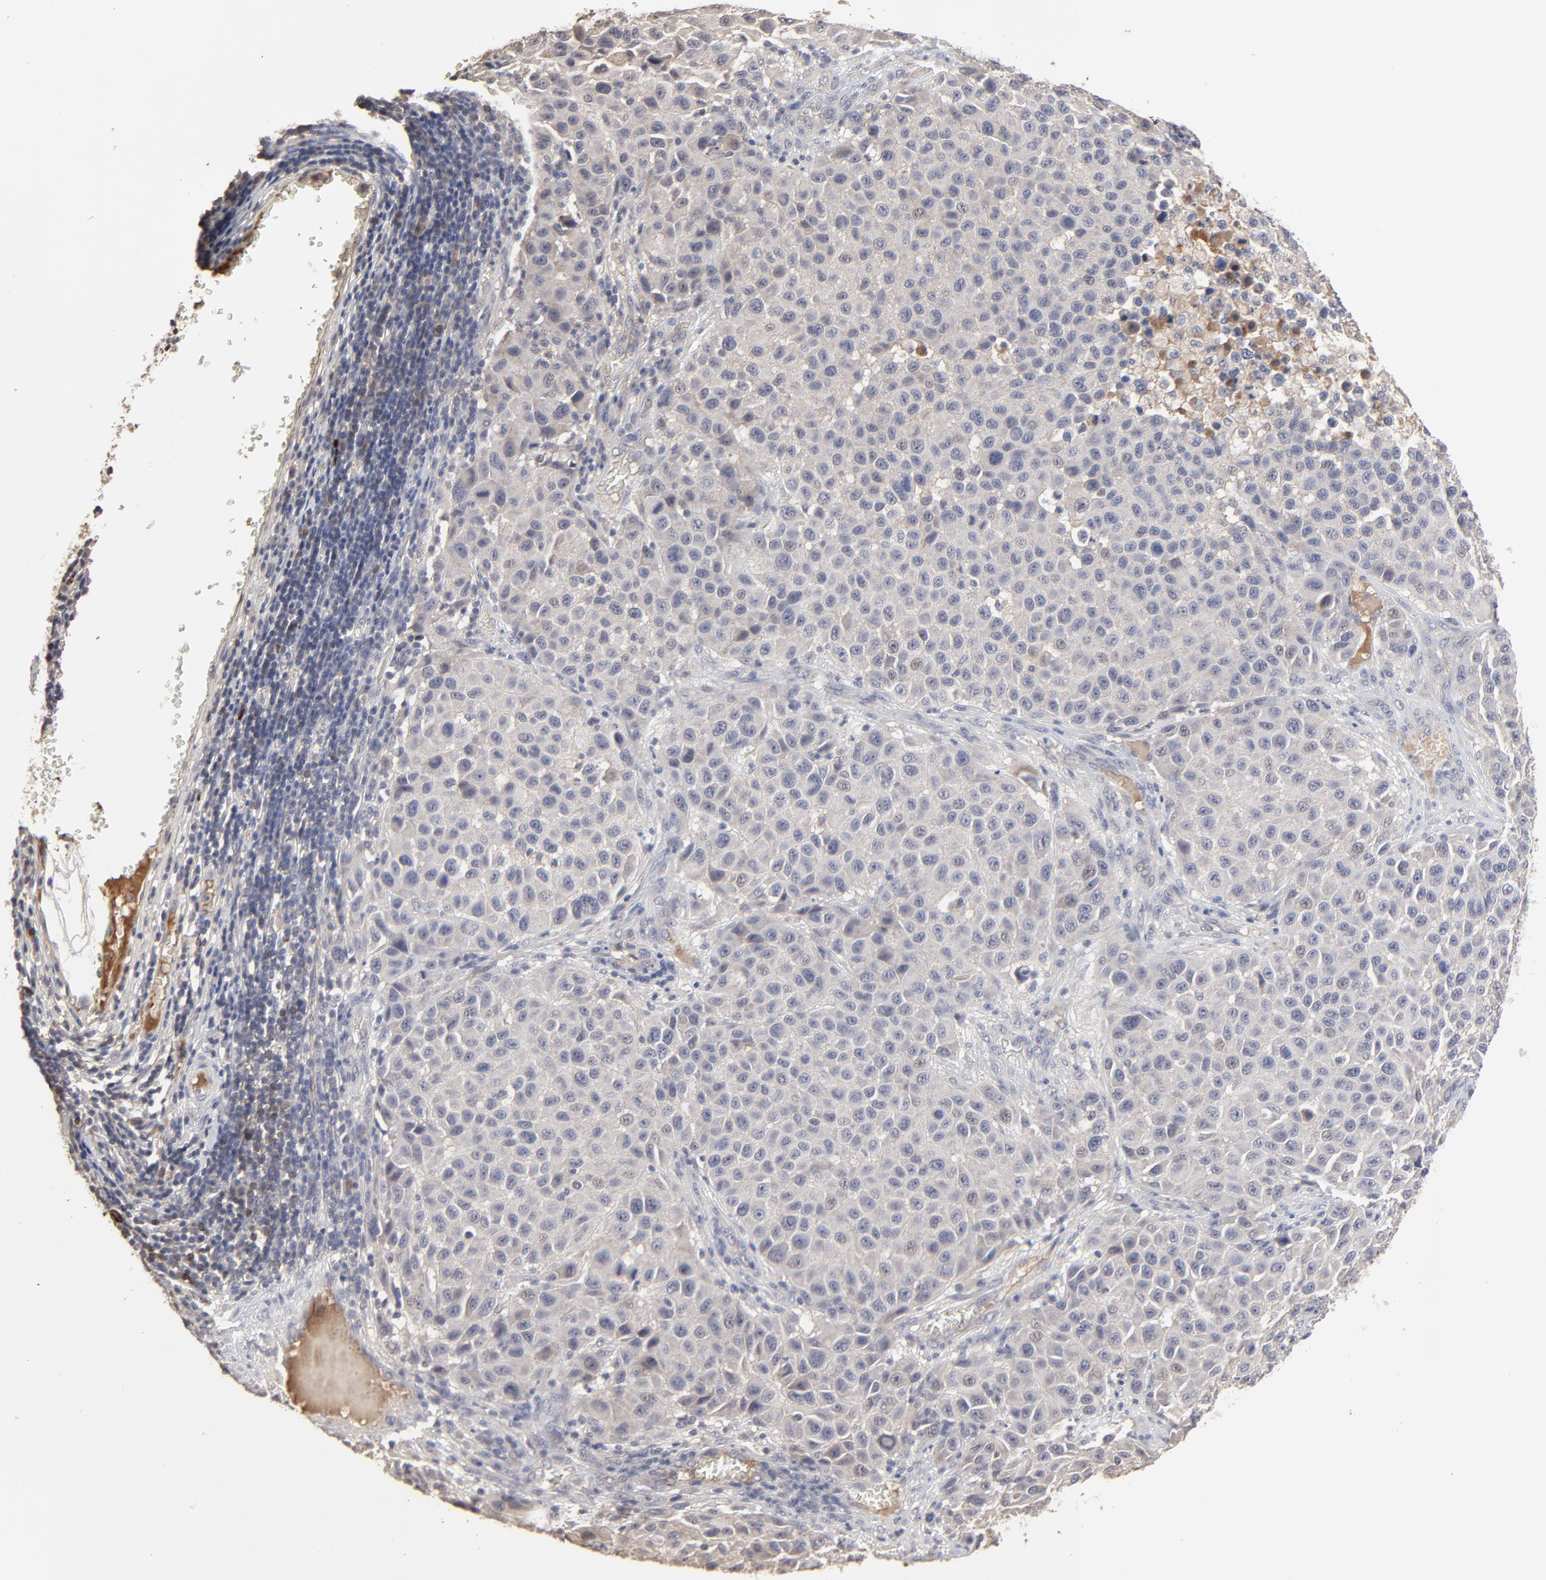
{"staining": {"intensity": "weak", "quantity": "<25%", "location": "cytoplasmic/membranous"}, "tissue": "melanoma", "cell_type": "Tumor cells", "image_type": "cancer", "snomed": [{"axis": "morphology", "description": "Malignant melanoma, Metastatic site"}, {"axis": "topography", "description": "Lymph node"}], "caption": "This is a image of immunohistochemistry staining of melanoma, which shows no expression in tumor cells.", "gene": "VPREB3", "patient": {"sex": "male", "age": 61}}